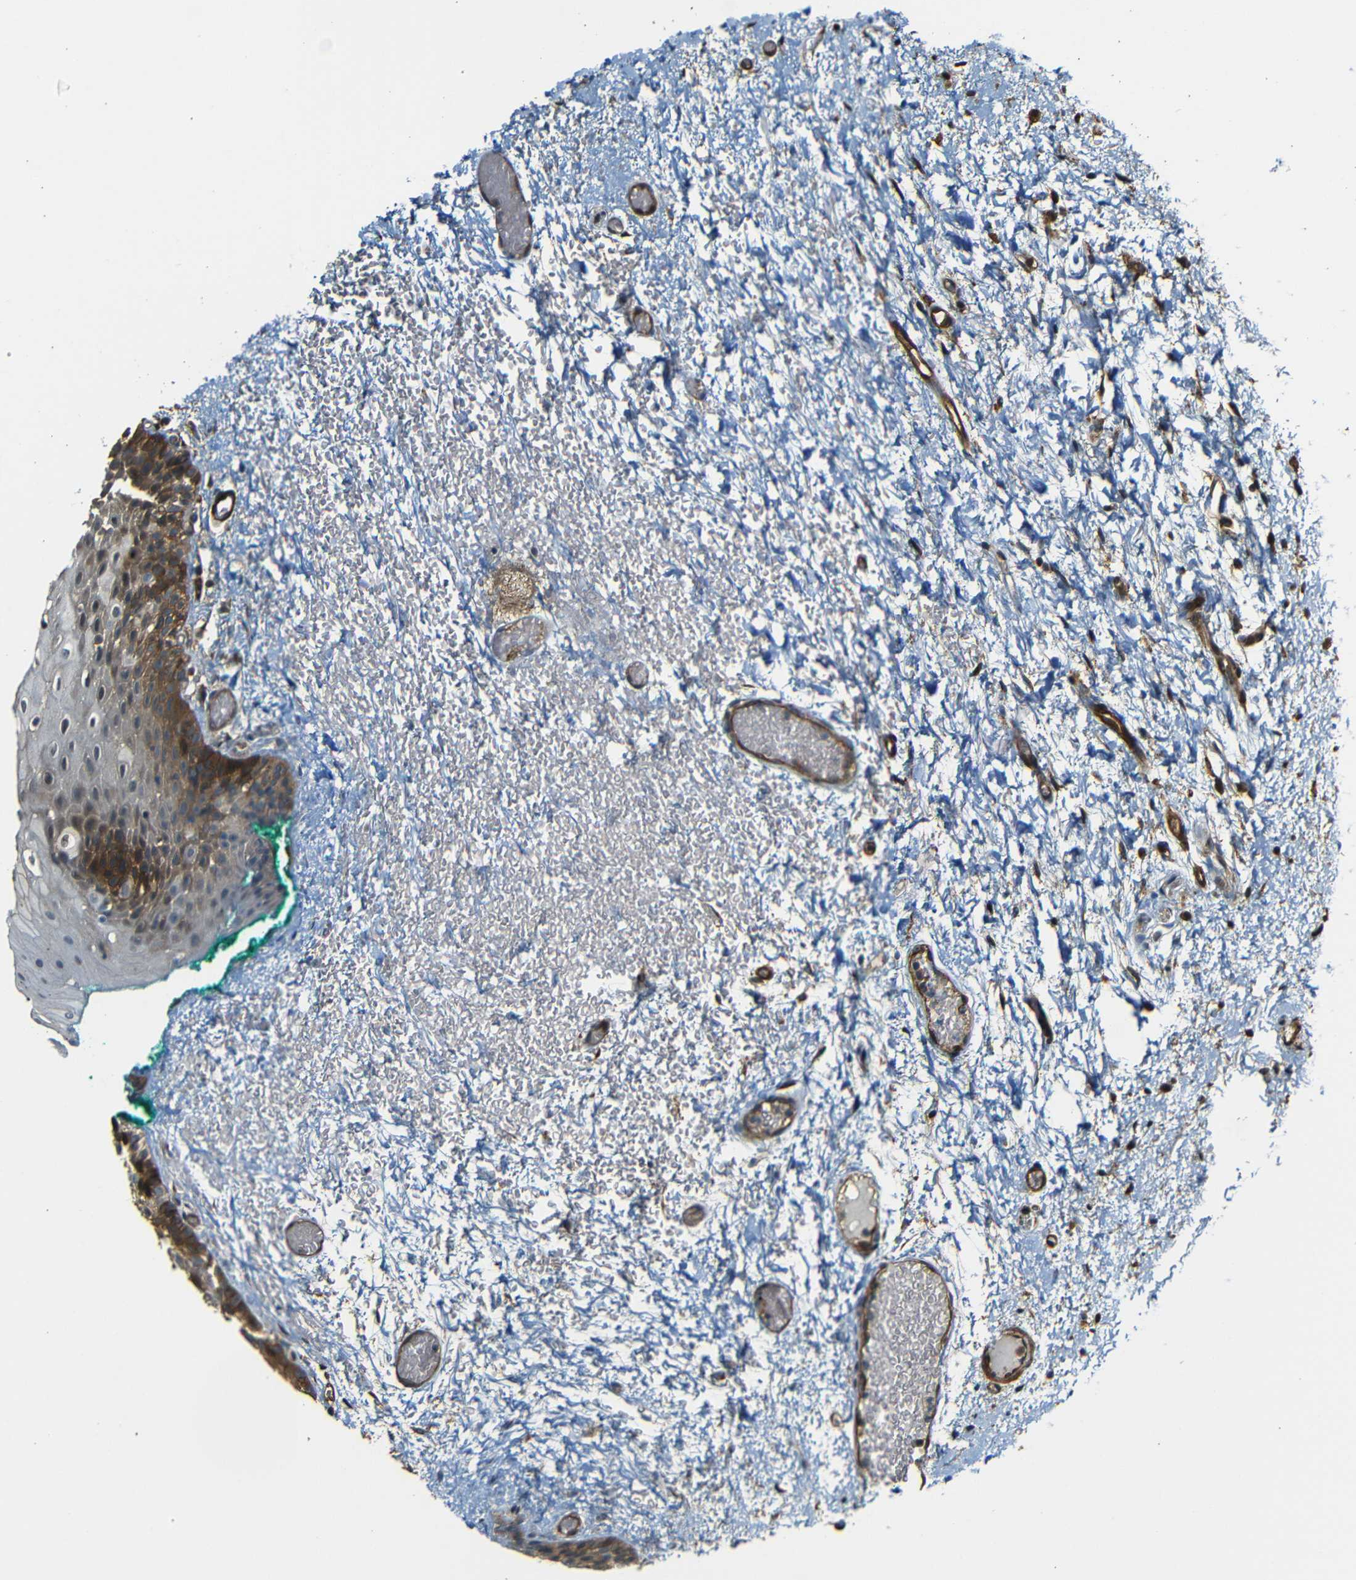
{"staining": {"intensity": "strong", "quantity": "<25%", "location": "cytoplasmic/membranous"}, "tissue": "oral mucosa", "cell_type": "Squamous epithelial cells", "image_type": "normal", "snomed": [{"axis": "morphology", "description": "Normal tissue, NOS"}, {"axis": "morphology", "description": "Squamous cell carcinoma, NOS"}, {"axis": "topography", "description": "Oral tissue"}, {"axis": "topography", "description": "Salivary gland"}, {"axis": "topography", "description": "Head-Neck"}], "caption": "Immunohistochemistry of unremarkable oral mucosa exhibits medium levels of strong cytoplasmic/membranous staining in about <25% of squamous epithelial cells. Nuclei are stained in blue.", "gene": "RELL1", "patient": {"sex": "female", "age": 62}}